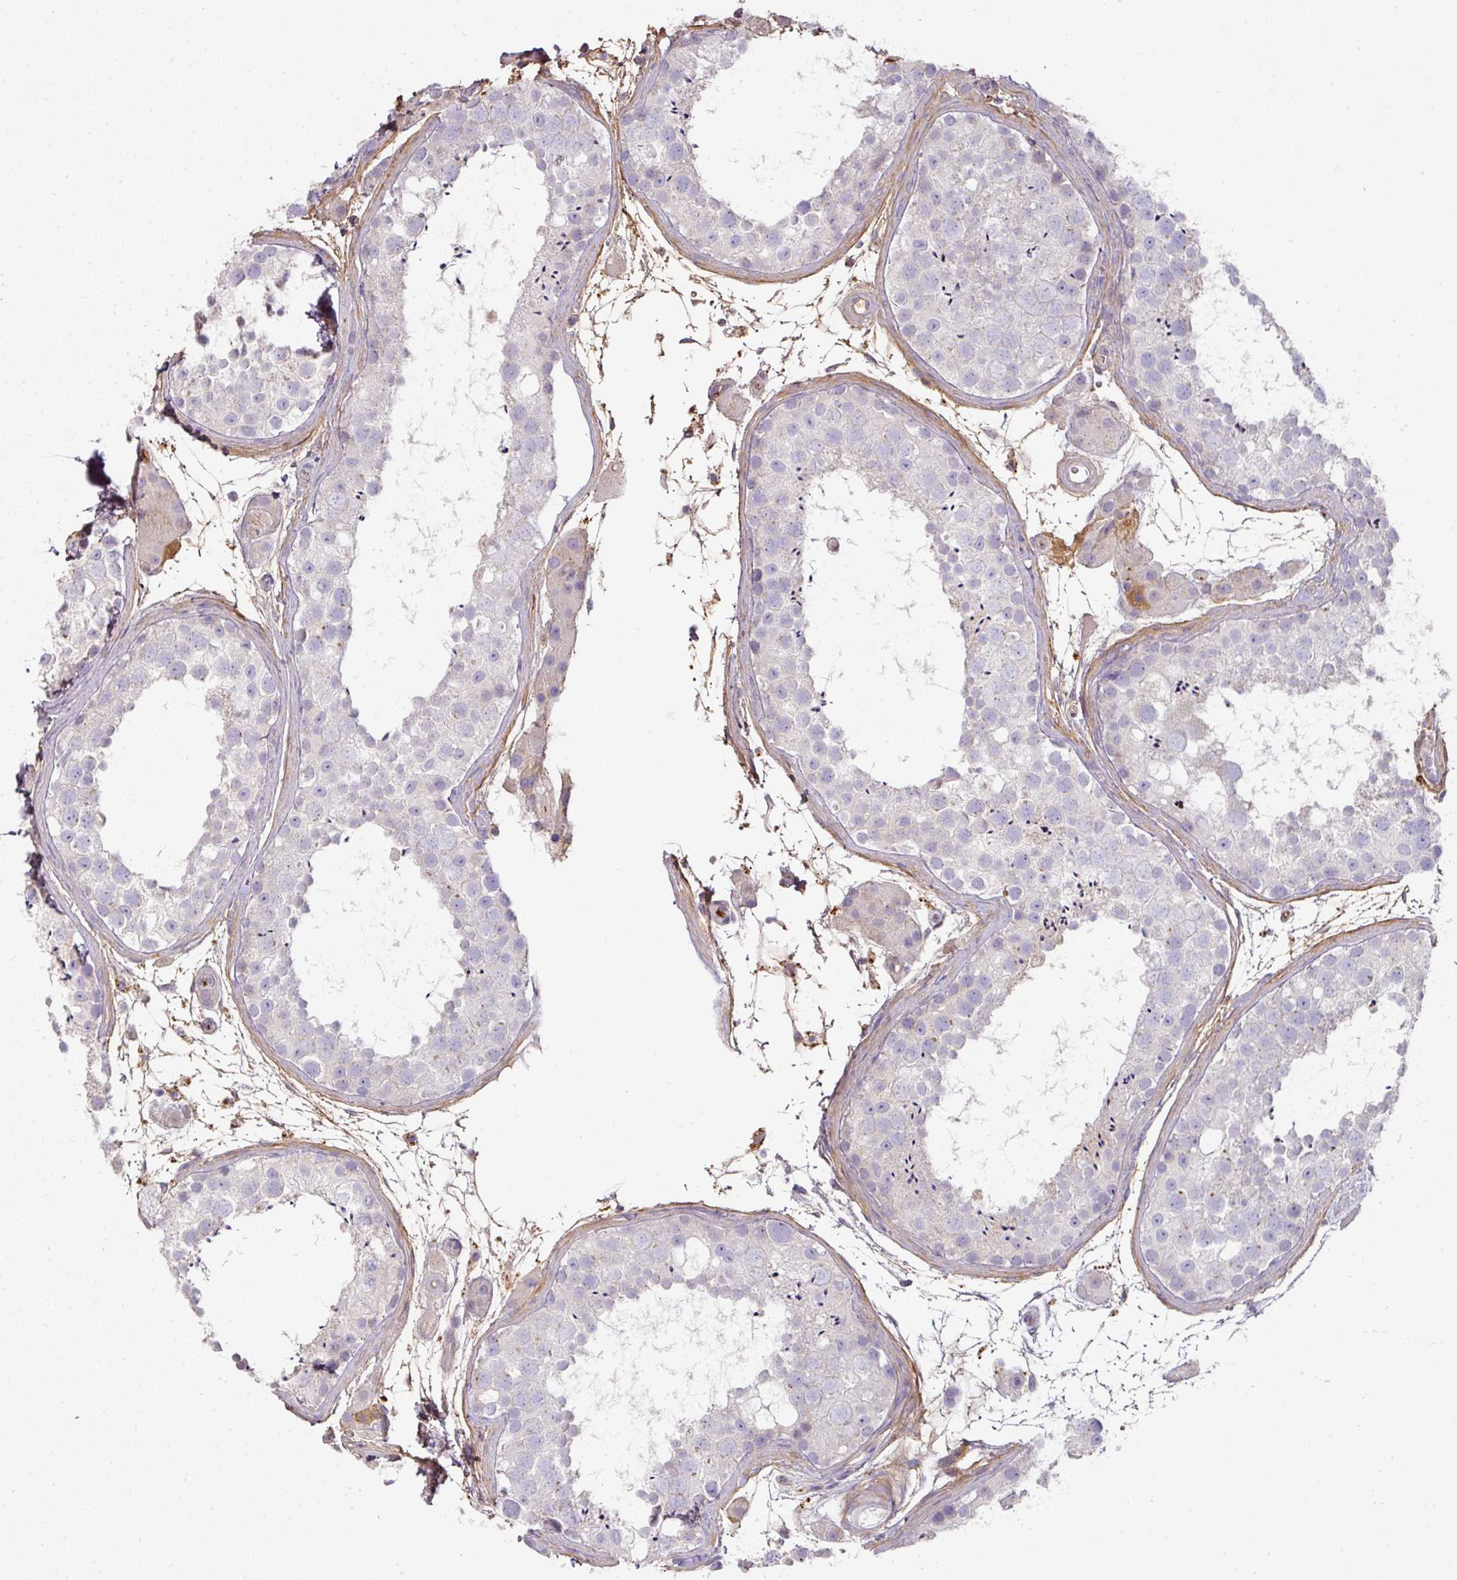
{"staining": {"intensity": "weak", "quantity": "<25%", "location": "cytoplasmic/membranous"}, "tissue": "testis", "cell_type": "Cells in seminiferous ducts", "image_type": "normal", "snomed": [{"axis": "morphology", "description": "Normal tissue, NOS"}, {"axis": "topography", "description": "Testis"}], "caption": "High magnification brightfield microscopy of normal testis stained with DAB (3,3'-diaminobenzidine) (brown) and counterstained with hematoxylin (blue): cells in seminiferous ducts show no significant expression. The staining is performed using DAB (3,3'-diaminobenzidine) brown chromogen with nuclei counter-stained in using hematoxylin.", "gene": "CCZ1B", "patient": {"sex": "male", "age": 41}}